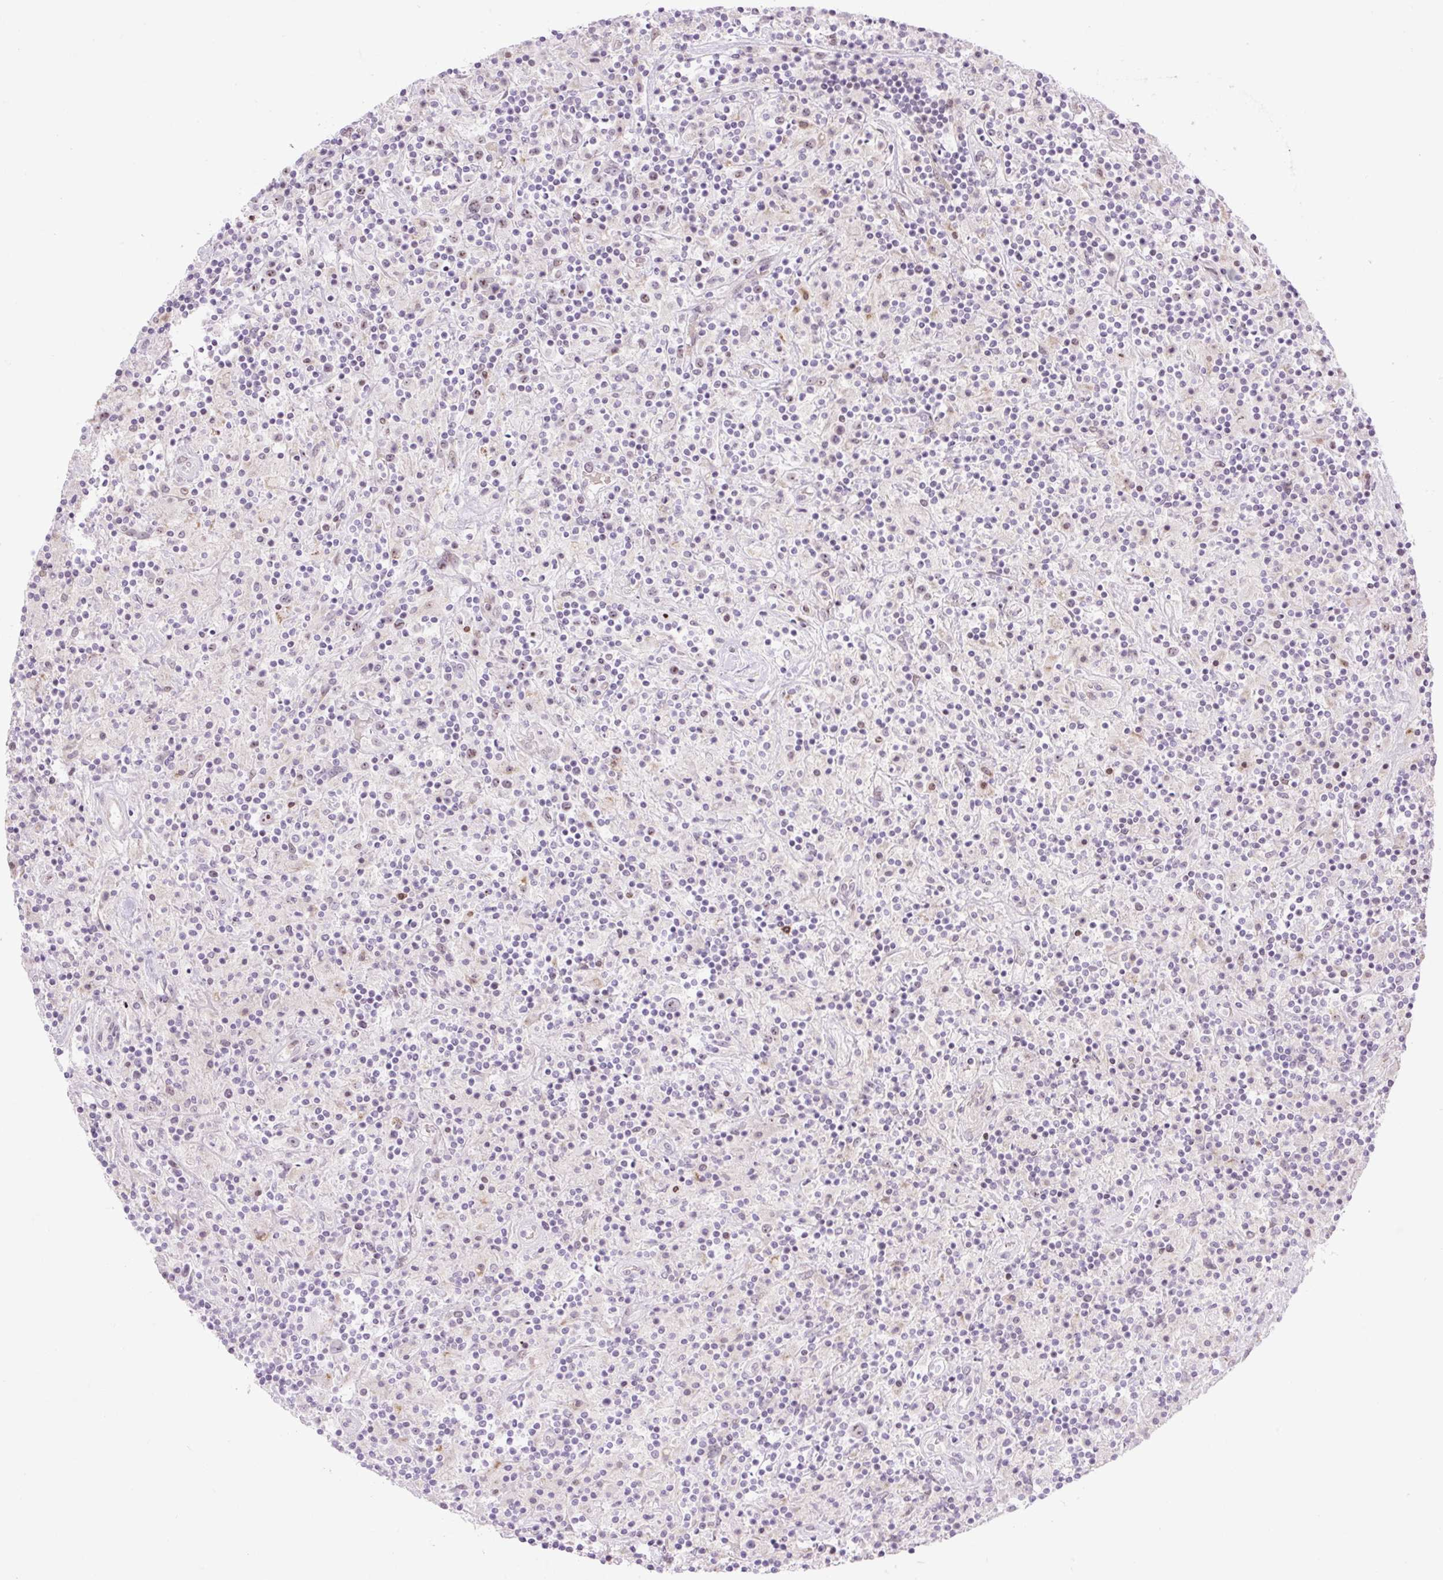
{"staining": {"intensity": "moderate", "quantity": "25%-75%", "location": "nuclear"}, "tissue": "lymphoma", "cell_type": "Tumor cells", "image_type": "cancer", "snomed": [{"axis": "morphology", "description": "Hodgkin's disease, NOS"}, {"axis": "topography", "description": "Lymph node"}], "caption": "A histopathology image of human lymphoma stained for a protein exhibits moderate nuclear brown staining in tumor cells.", "gene": "ZNF417", "patient": {"sex": "male", "age": 70}}